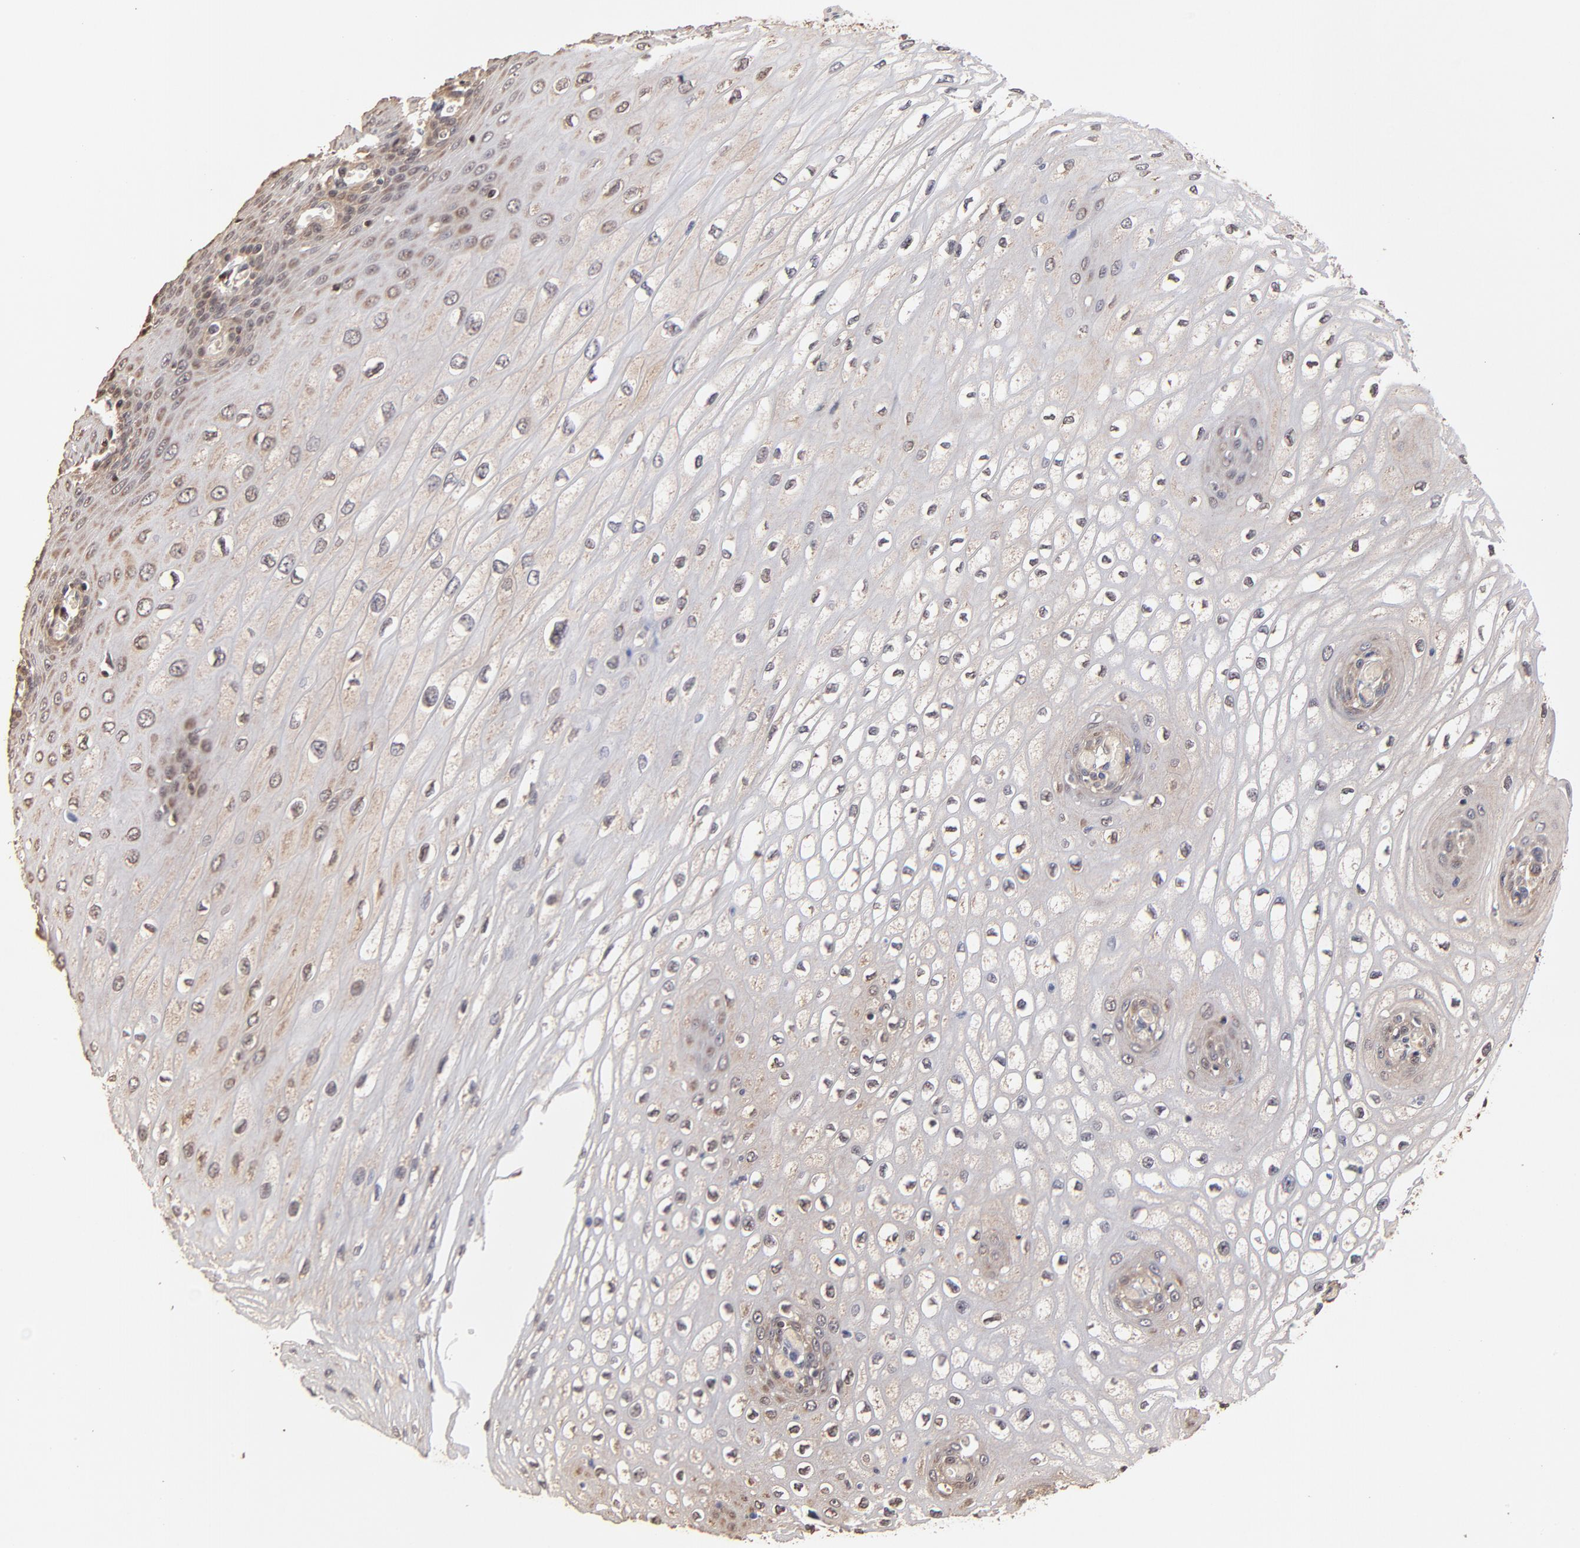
{"staining": {"intensity": "weak", "quantity": "25%-75%", "location": "cytoplasmic/membranous,nuclear"}, "tissue": "esophagus", "cell_type": "Squamous epithelial cells", "image_type": "normal", "snomed": [{"axis": "morphology", "description": "Normal tissue, NOS"}, {"axis": "topography", "description": "Esophagus"}], "caption": "The histopathology image shows immunohistochemical staining of benign esophagus. There is weak cytoplasmic/membranous,nuclear expression is present in approximately 25%-75% of squamous epithelial cells. The protein is stained brown, and the nuclei are stained in blue (DAB (3,3'-diaminobenzidine) IHC with brightfield microscopy, high magnification).", "gene": "CASP1", "patient": {"sex": "male", "age": 65}}